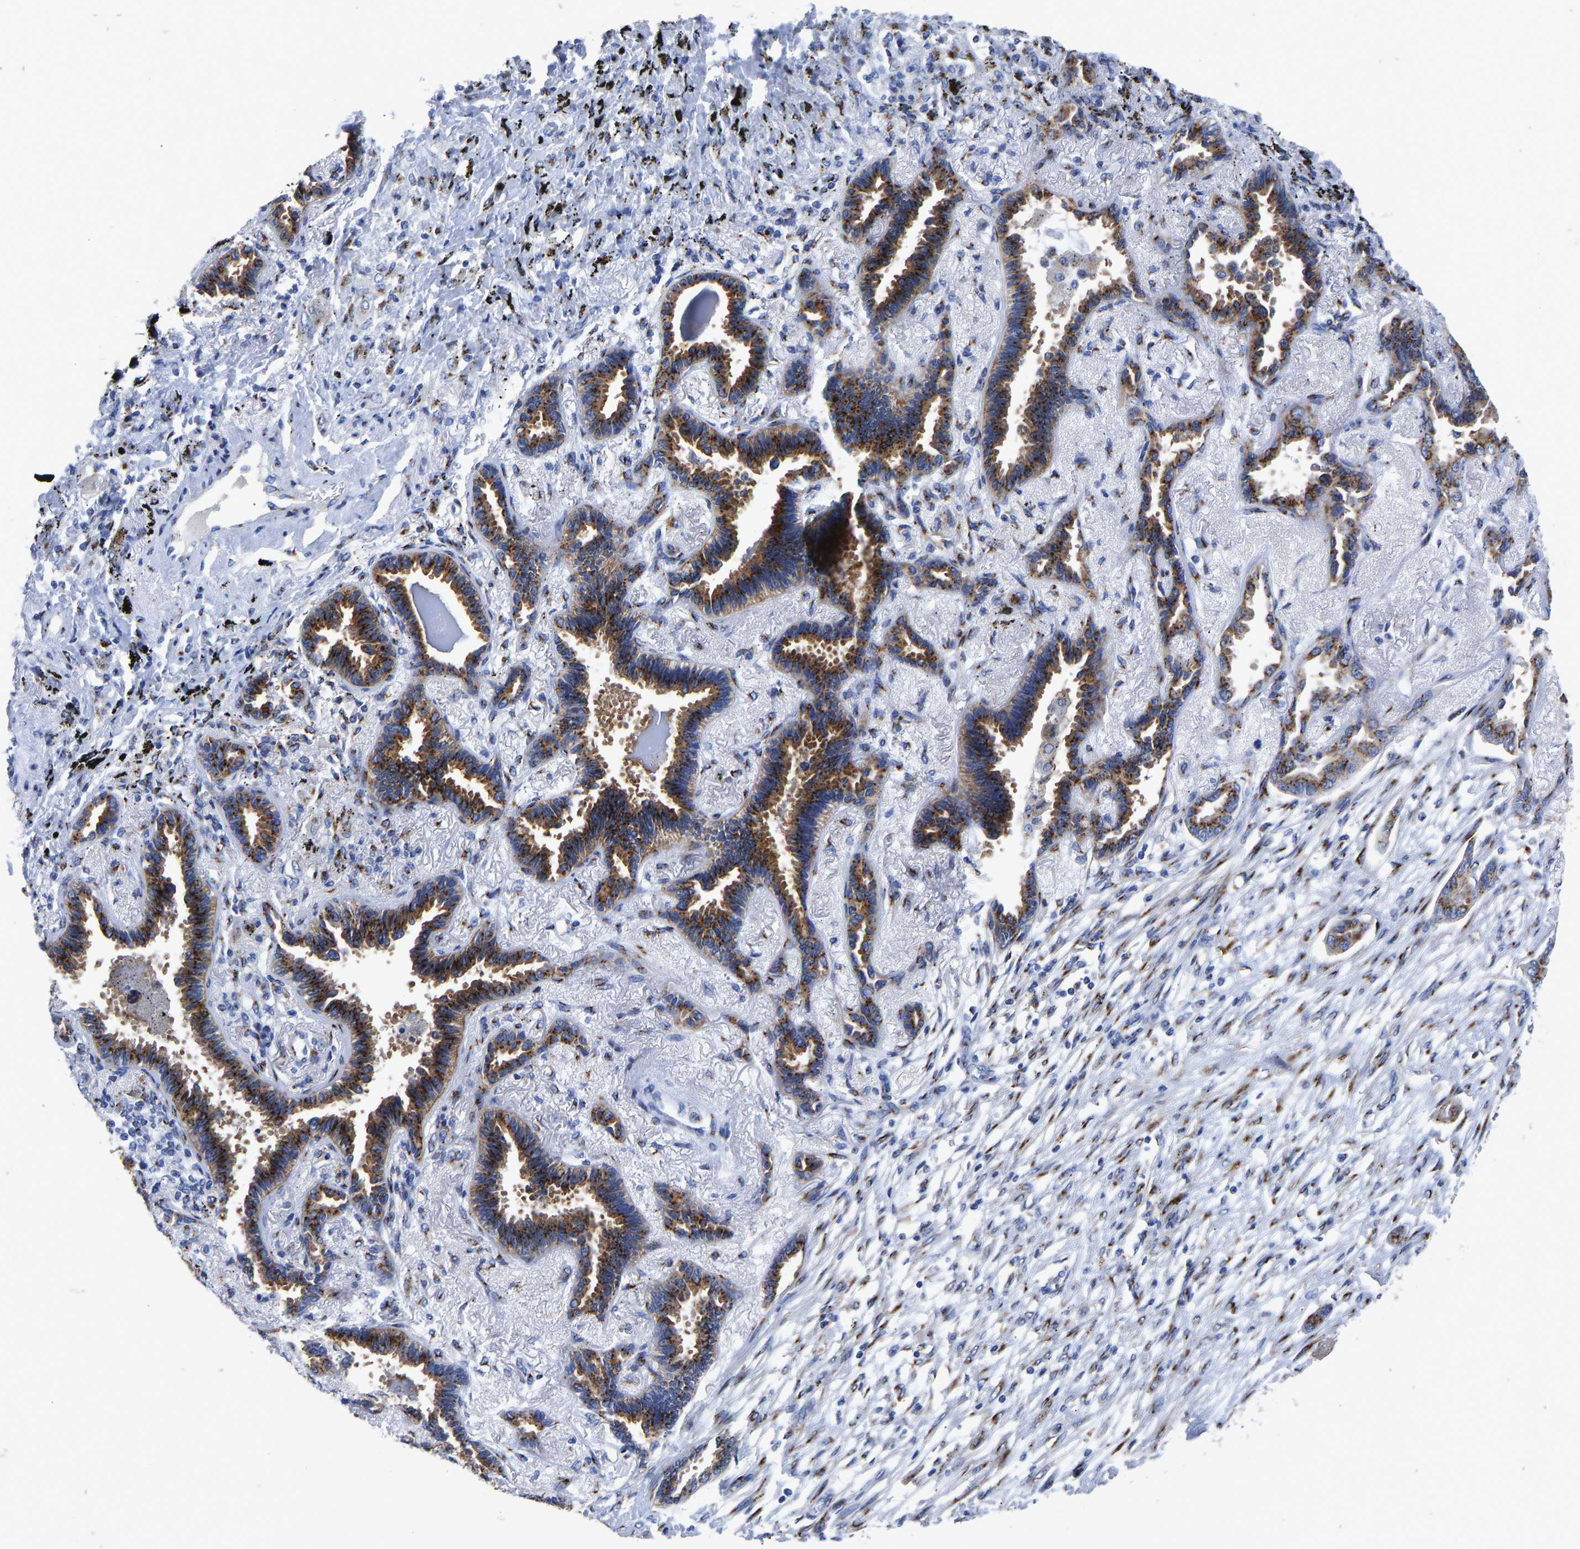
{"staining": {"intensity": "strong", "quantity": ">75%", "location": "cytoplasmic/membranous"}, "tissue": "lung cancer", "cell_type": "Tumor cells", "image_type": "cancer", "snomed": [{"axis": "morphology", "description": "Adenocarcinoma, NOS"}, {"axis": "topography", "description": "Lung"}], "caption": "A brown stain shows strong cytoplasmic/membranous positivity of a protein in adenocarcinoma (lung) tumor cells.", "gene": "TMEM87A", "patient": {"sex": "male", "age": 59}}